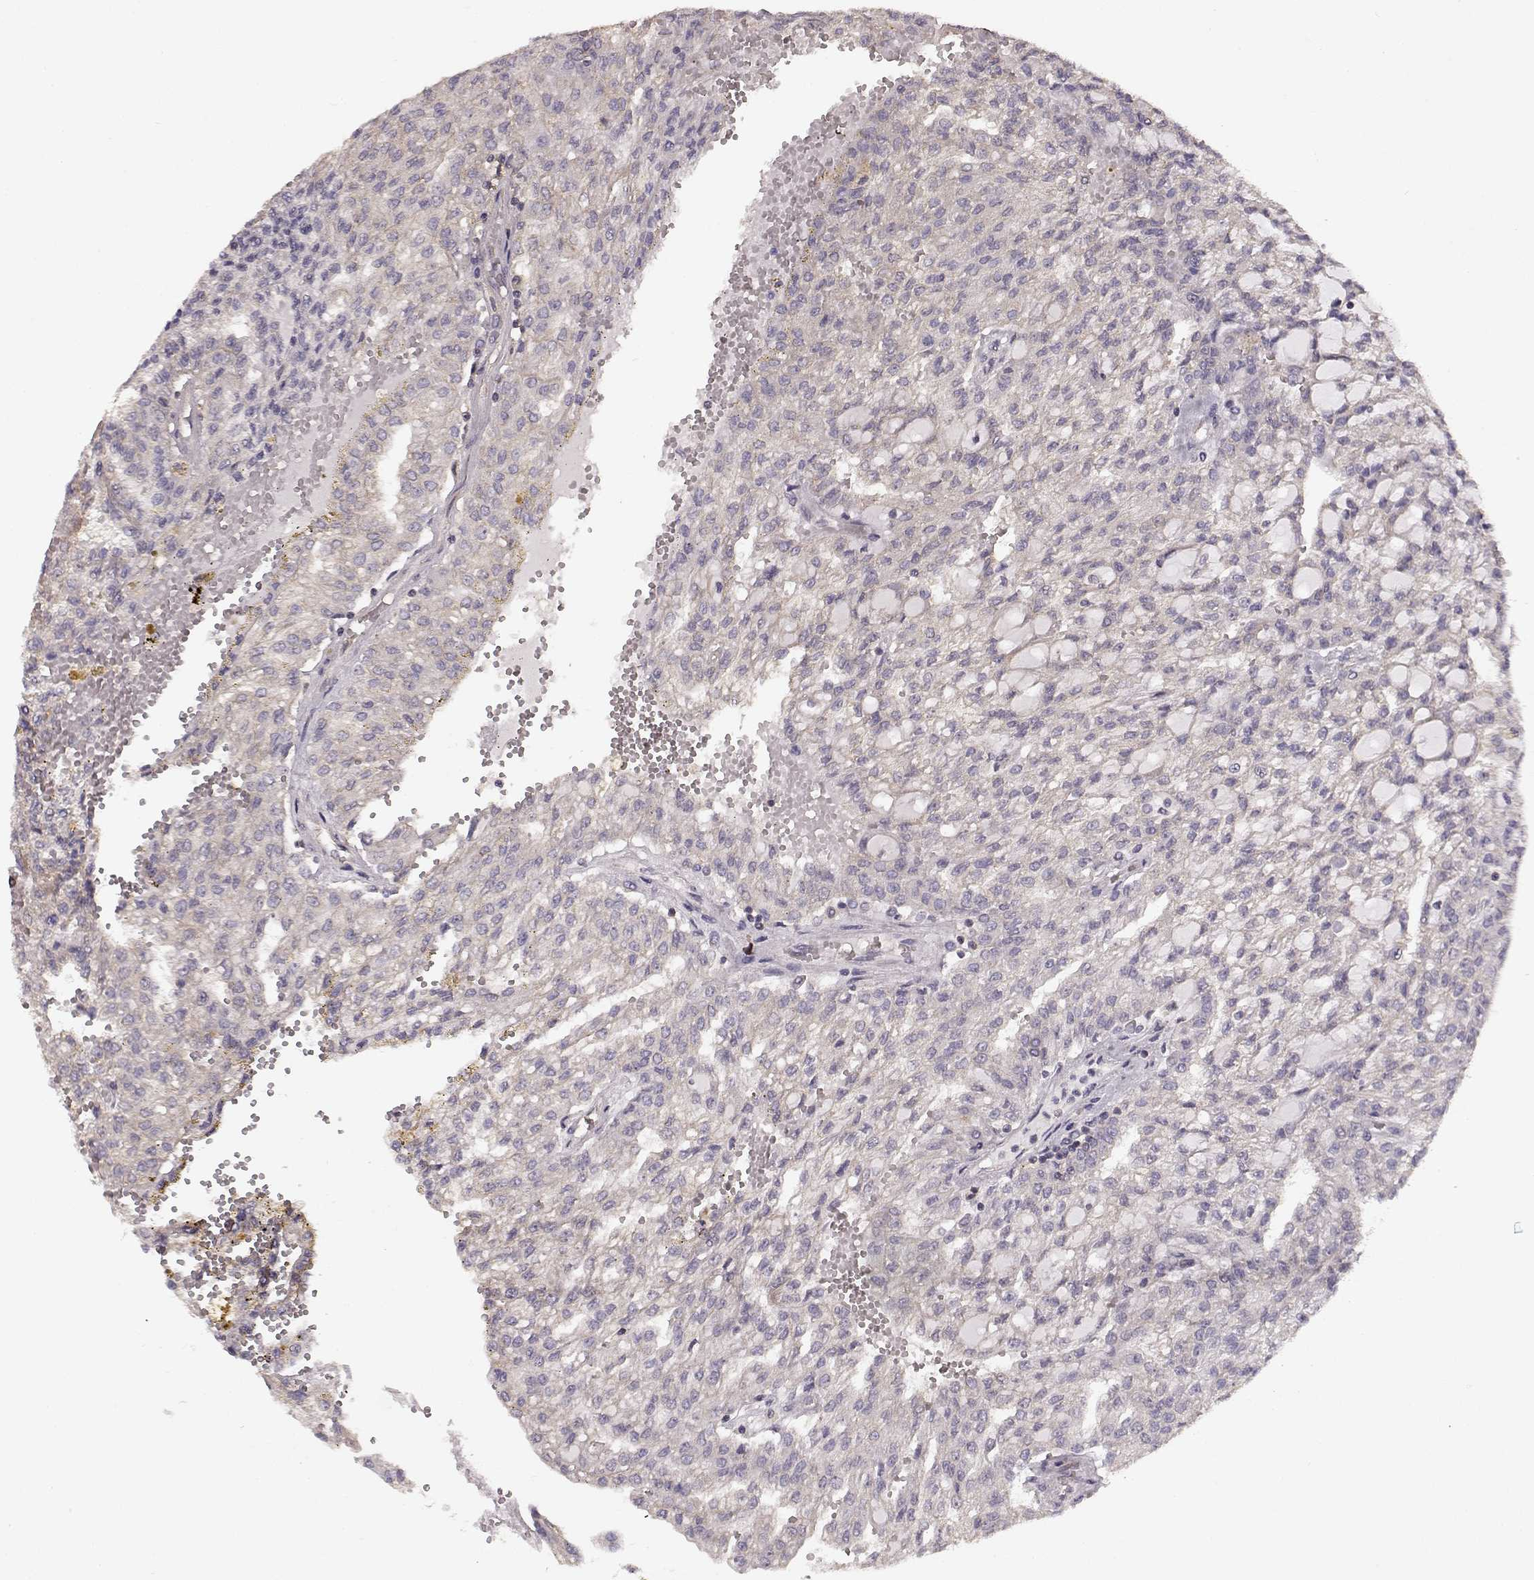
{"staining": {"intensity": "negative", "quantity": "none", "location": "none"}, "tissue": "renal cancer", "cell_type": "Tumor cells", "image_type": "cancer", "snomed": [{"axis": "morphology", "description": "Adenocarcinoma, NOS"}, {"axis": "topography", "description": "Kidney"}], "caption": "An immunohistochemistry (IHC) image of renal cancer is shown. There is no staining in tumor cells of renal cancer.", "gene": "ERBB3", "patient": {"sex": "male", "age": 63}}